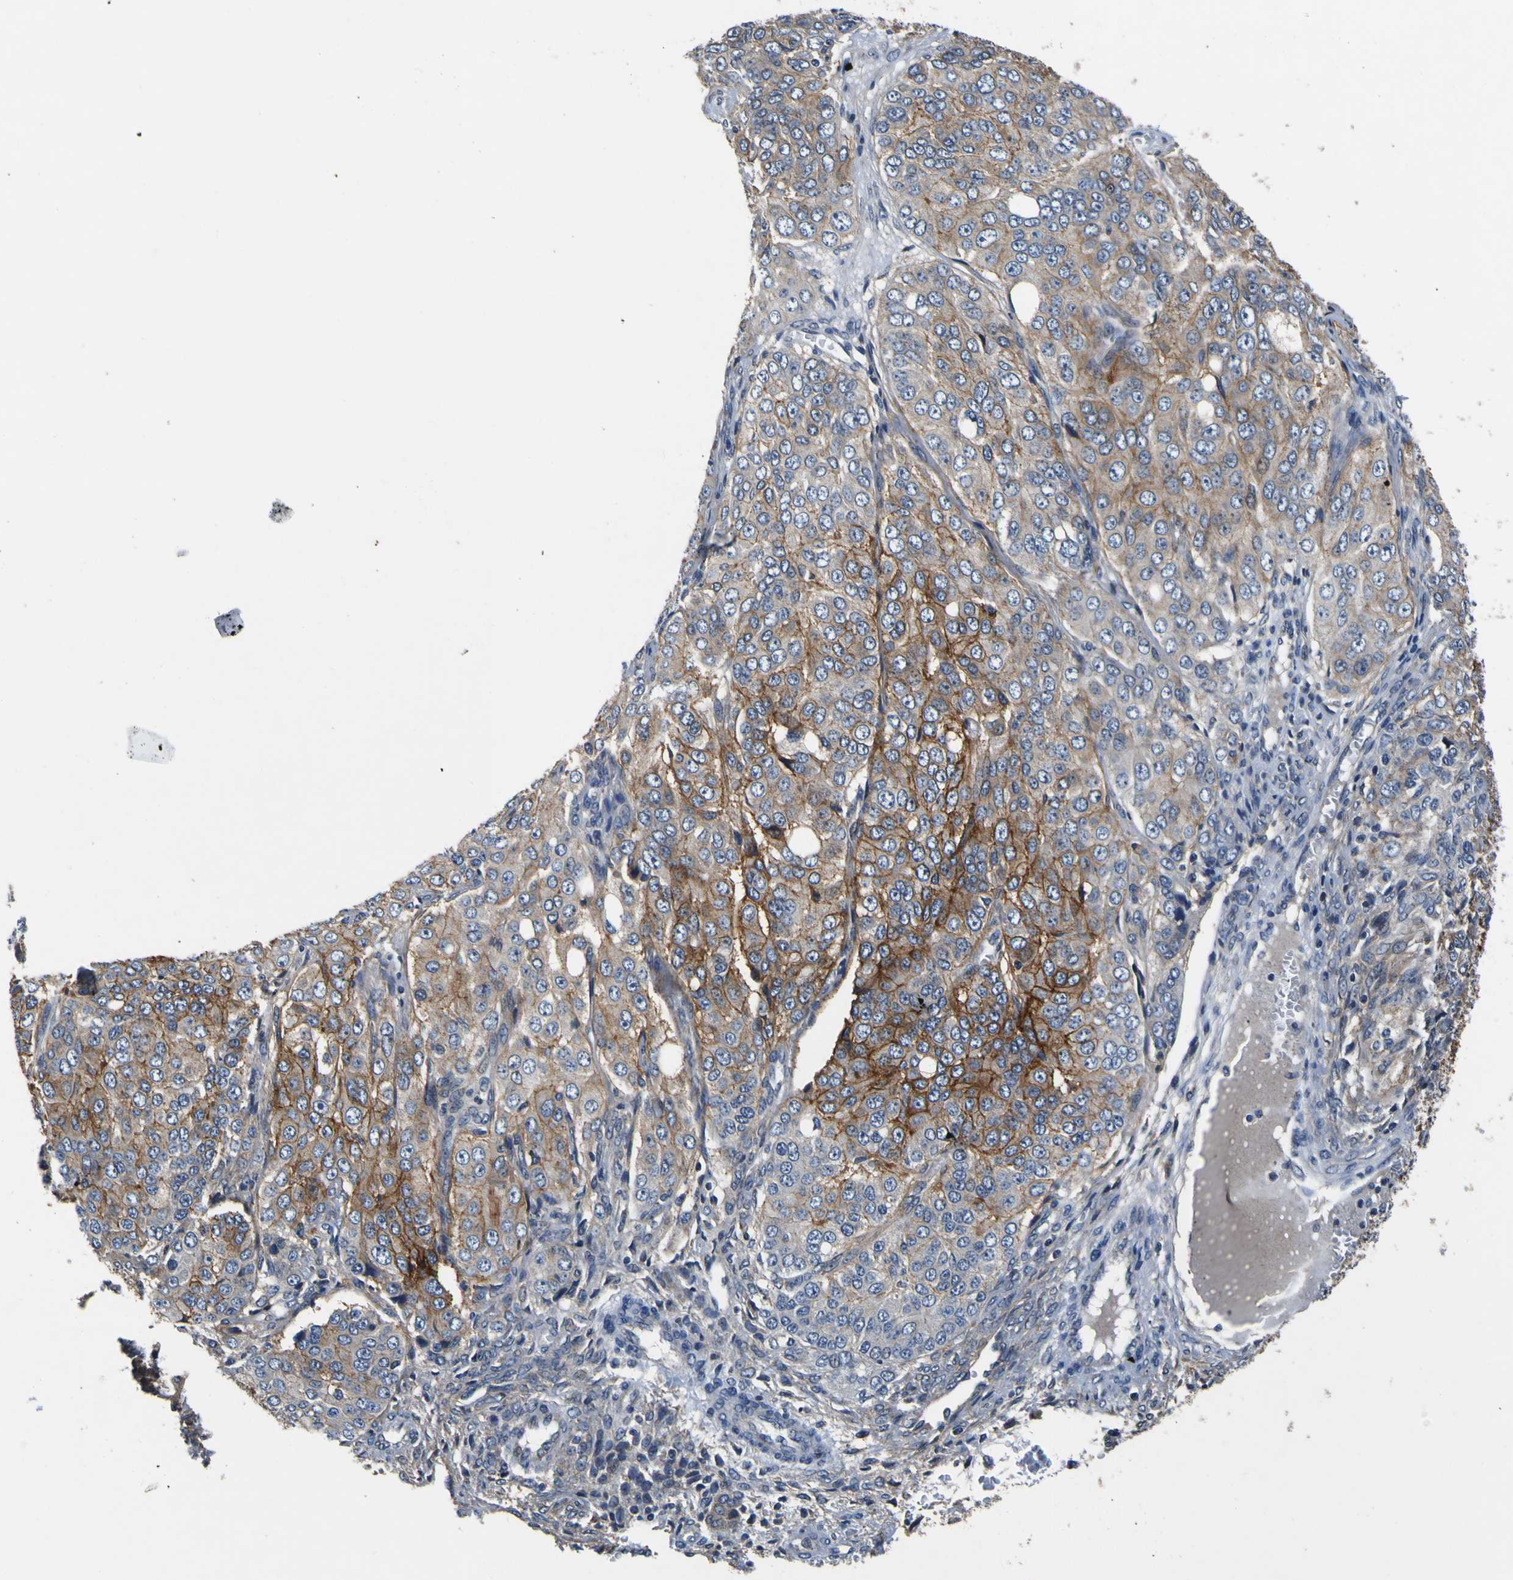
{"staining": {"intensity": "weak", "quantity": "25%-75%", "location": "cytoplasmic/membranous"}, "tissue": "ovarian cancer", "cell_type": "Tumor cells", "image_type": "cancer", "snomed": [{"axis": "morphology", "description": "Carcinoma, endometroid"}, {"axis": "topography", "description": "Ovary"}], "caption": "An IHC micrograph of neoplastic tissue is shown. Protein staining in brown shows weak cytoplasmic/membranous positivity in endometroid carcinoma (ovarian) within tumor cells. (DAB IHC with brightfield microscopy, high magnification).", "gene": "EPHB4", "patient": {"sex": "female", "age": 51}}